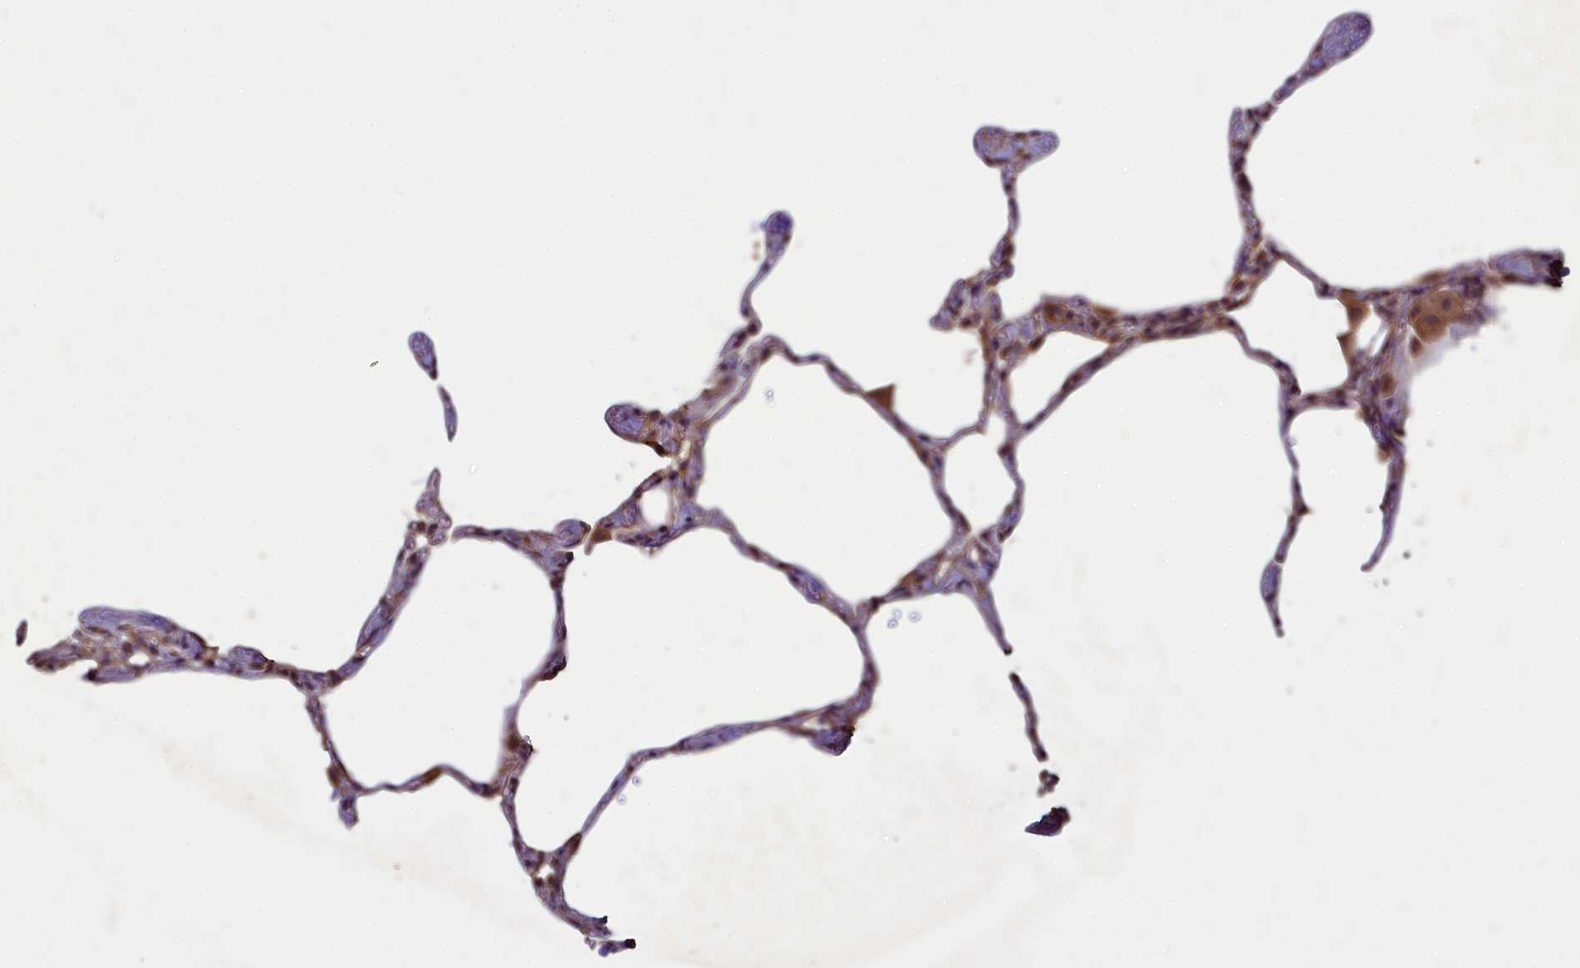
{"staining": {"intensity": "weak", "quantity": "25%-75%", "location": "cytoplasmic/membranous"}, "tissue": "lung", "cell_type": "Alveolar cells", "image_type": "normal", "snomed": [{"axis": "morphology", "description": "Normal tissue, NOS"}, {"axis": "topography", "description": "Lung"}], "caption": "DAB (3,3'-diaminobenzidine) immunohistochemical staining of benign lung displays weak cytoplasmic/membranous protein expression in about 25%-75% of alveolar cells. The staining is performed using DAB brown chromogen to label protein expression. The nuclei are counter-stained blue using hematoxylin.", "gene": "NUDT6", "patient": {"sex": "male", "age": 65}}